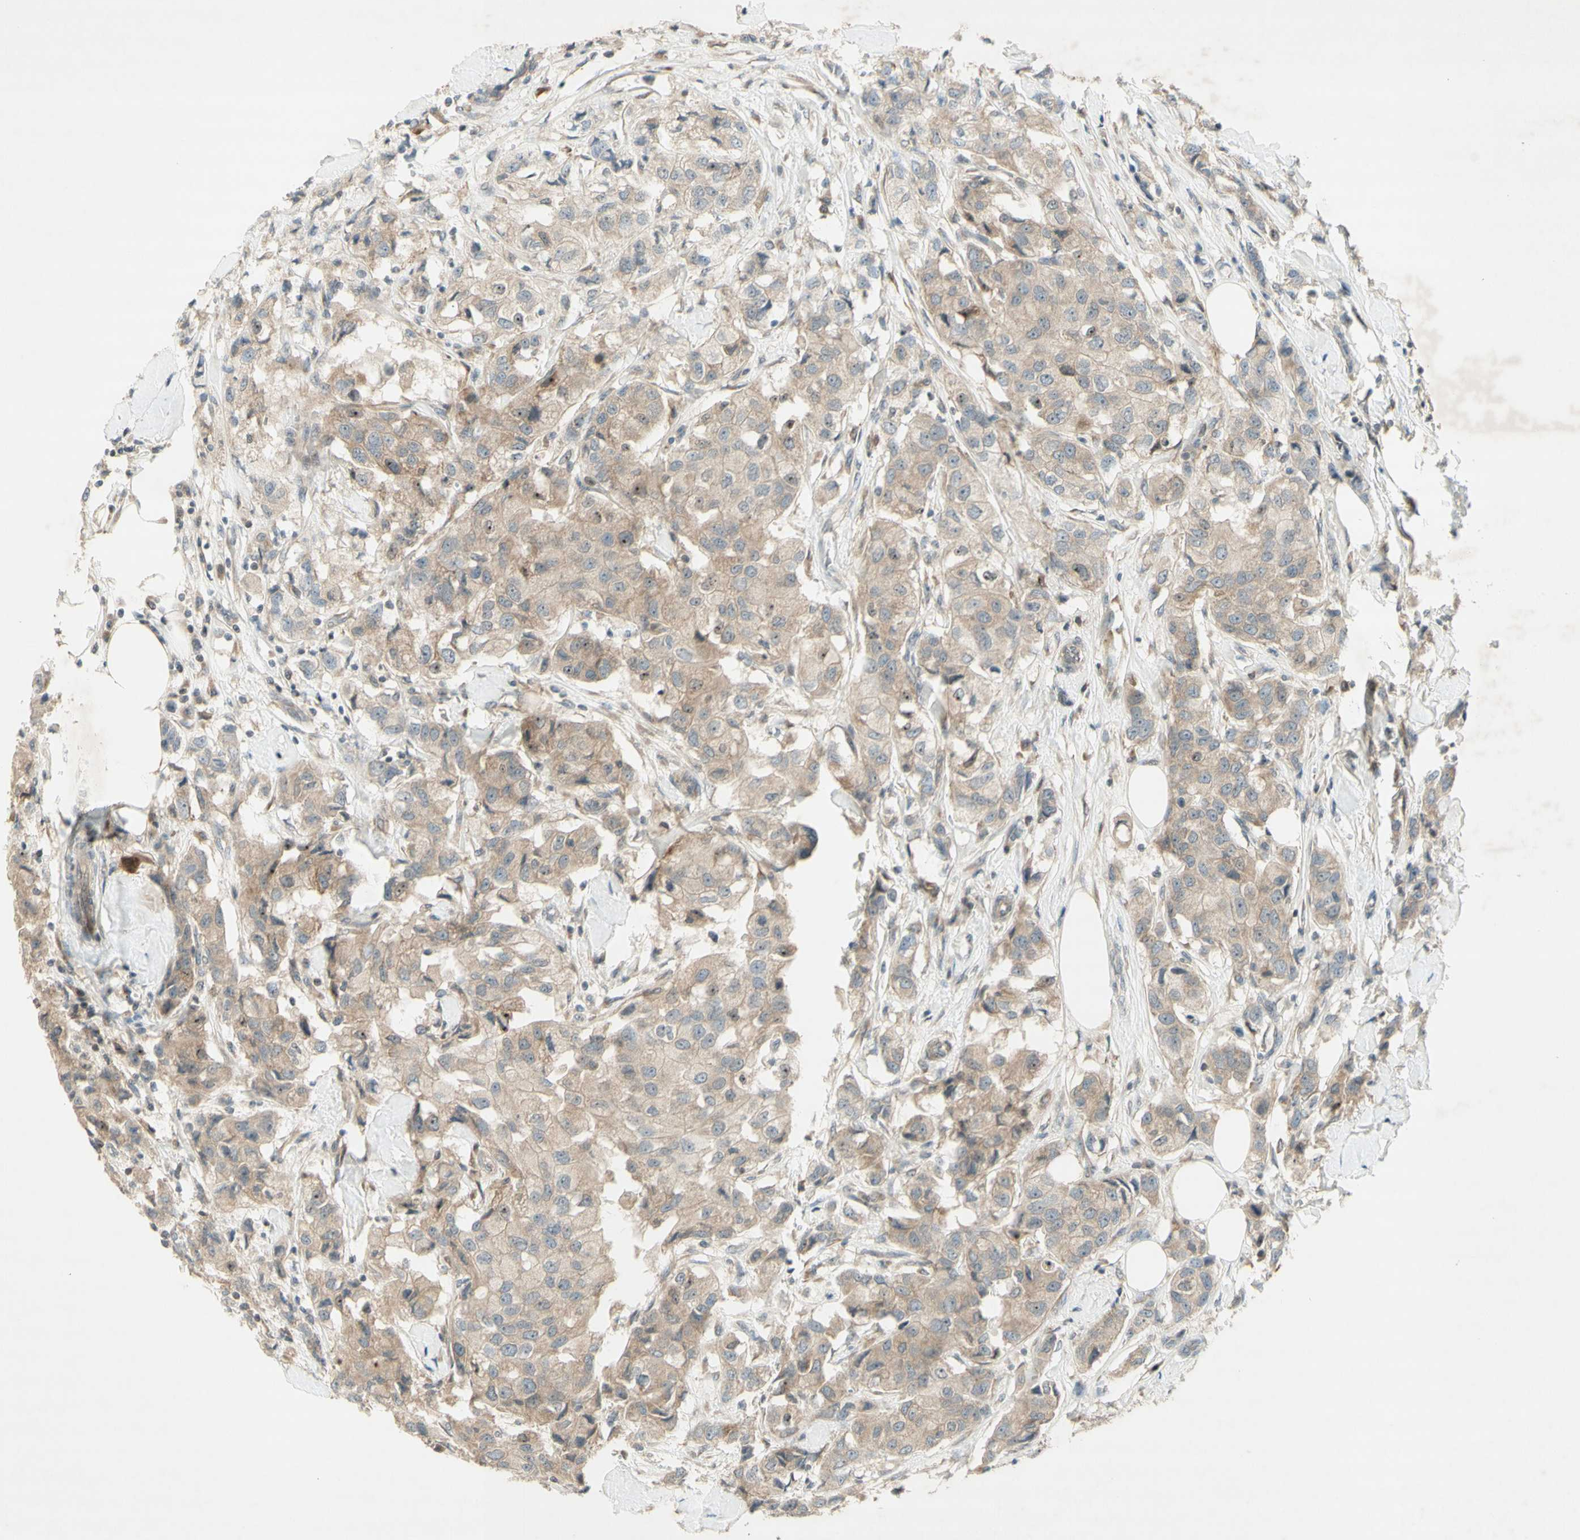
{"staining": {"intensity": "weak", "quantity": ">75%", "location": "cytoplasmic/membranous"}, "tissue": "breast cancer", "cell_type": "Tumor cells", "image_type": "cancer", "snomed": [{"axis": "morphology", "description": "Duct carcinoma"}, {"axis": "topography", "description": "Breast"}], "caption": "Infiltrating ductal carcinoma (breast) stained with a protein marker displays weak staining in tumor cells.", "gene": "ETF1", "patient": {"sex": "female", "age": 80}}